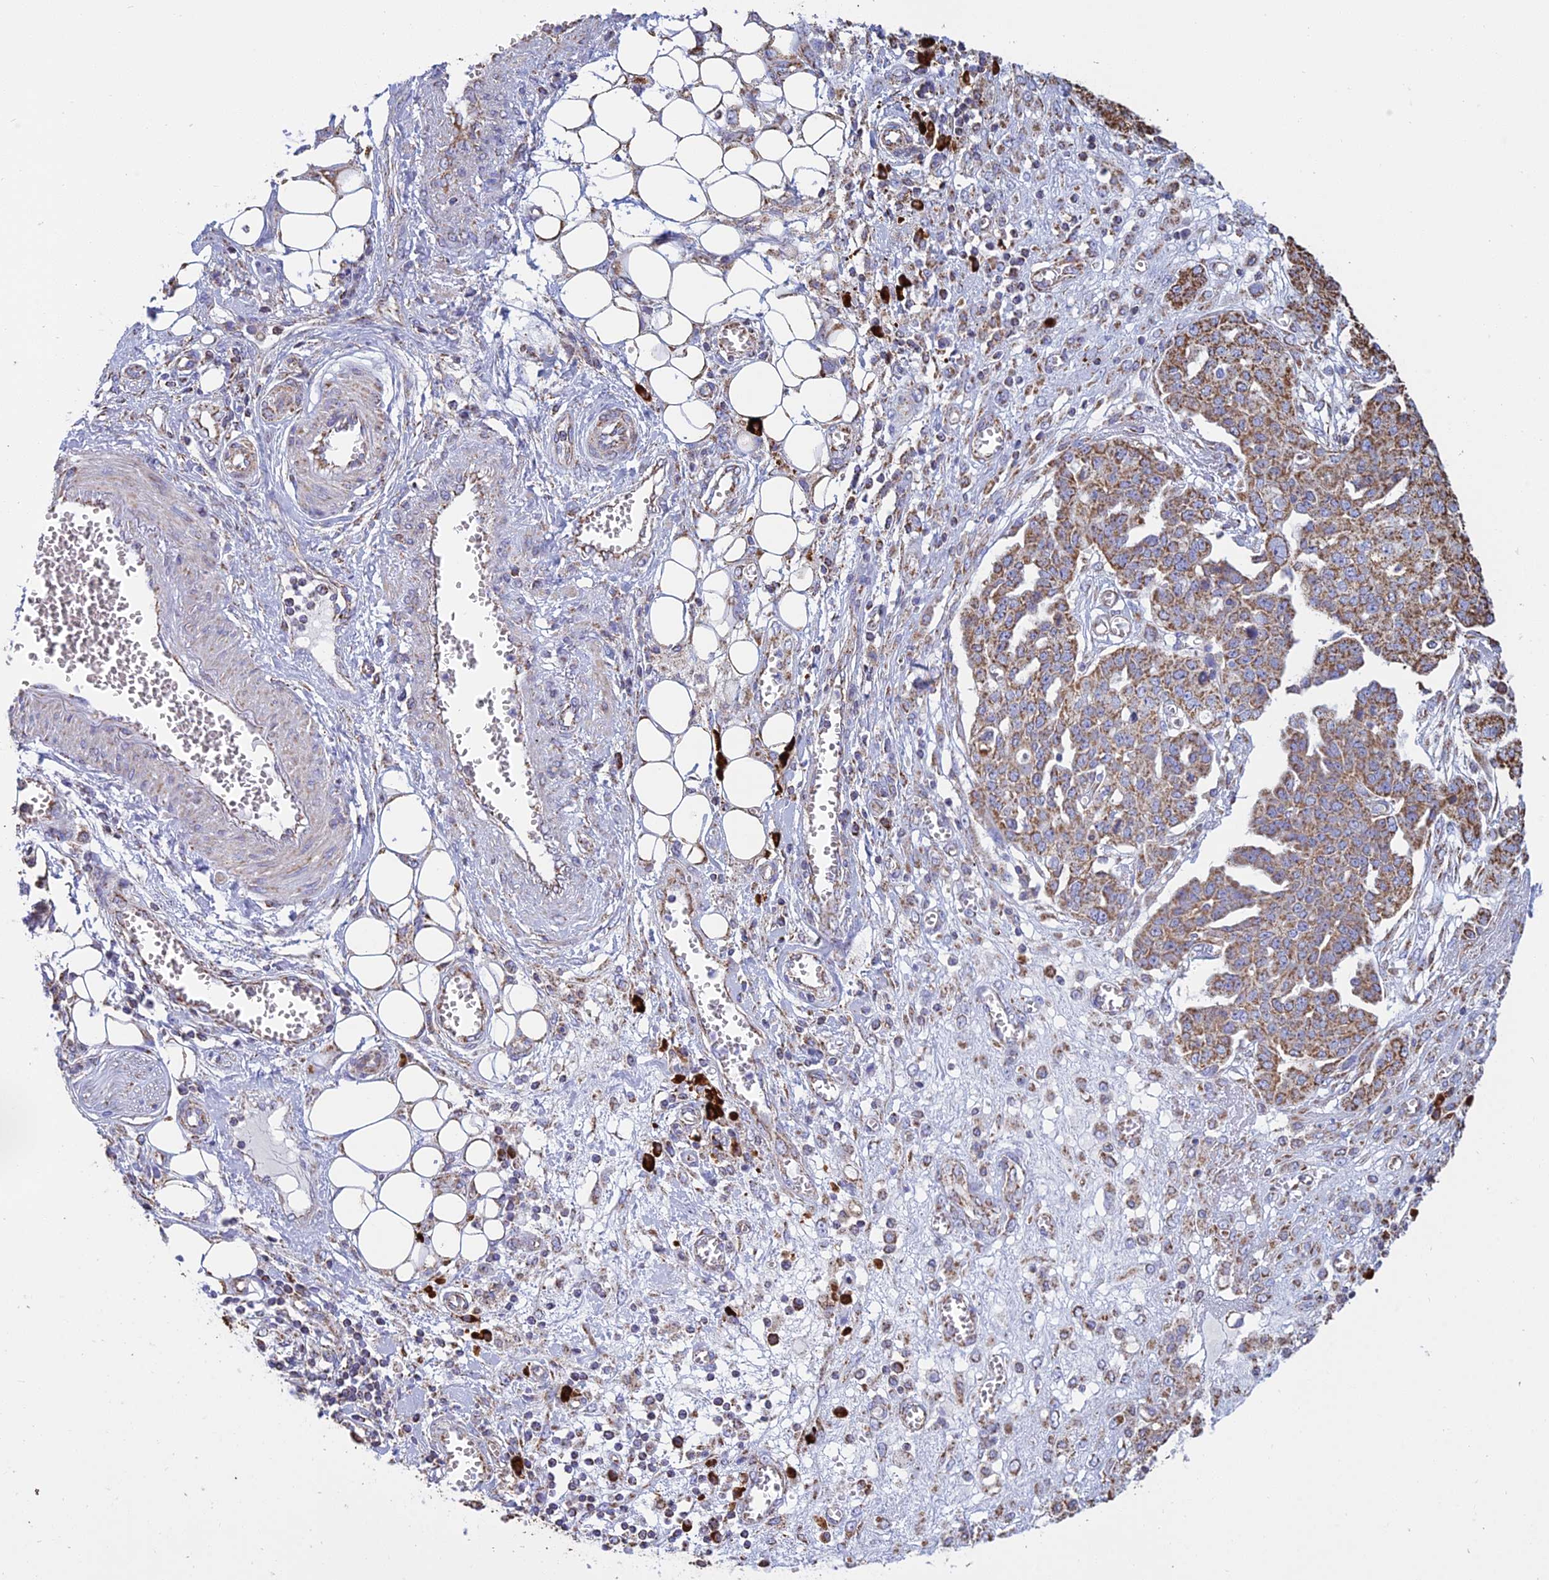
{"staining": {"intensity": "moderate", "quantity": ">75%", "location": "cytoplasmic/membranous"}, "tissue": "ovarian cancer", "cell_type": "Tumor cells", "image_type": "cancer", "snomed": [{"axis": "morphology", "description": "Cystadenocarcinoma, serous, NOS"}, {"axis": "topography", "description": "Soft tissue"}, {"axis": "topography", "description": "Ovary"}], "caption": "High-power microscopy captured an IHC histopathology image of ovarian cancer, revealing moderate cytoplasmic/membranous expression in about >75% of tumor cells. Immunohistochemistry stains the protein in brown and the nuclei are stained blue.", "gene": "OR2W3", "patient": {"sex": "female", "age": 57}}